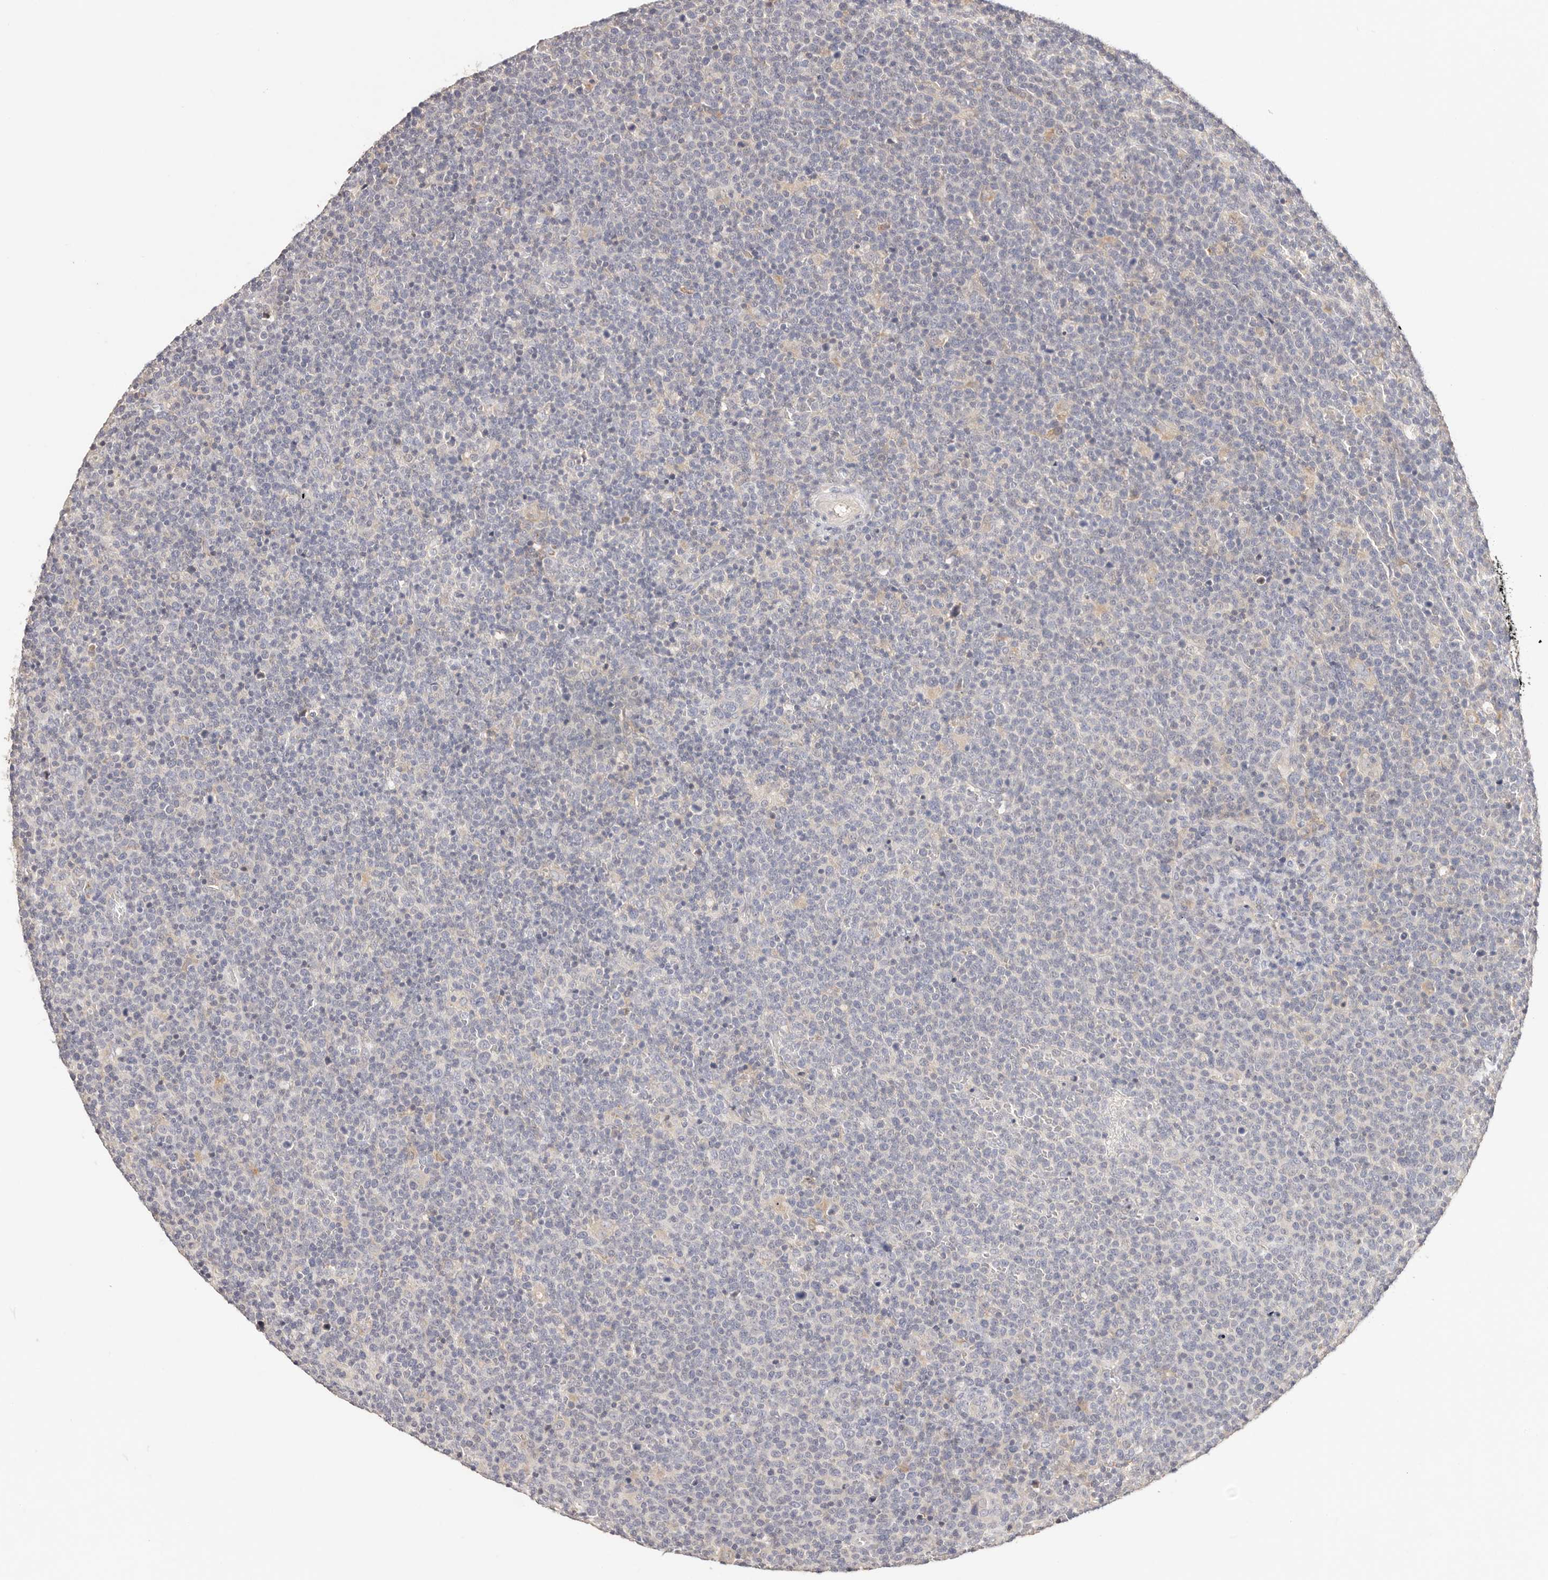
{"staining": {"intensity": "negative", "quantity": "none", "location": "none"}, "tissue": "lymphoma", "cell_type": "Tumor cells", "image_type": "cancer", "snomed": [{"axis": "morphology", "description": "Malignant lymphoma, non-Hodgkin's type, High grade"}, {"axis": "topography", "description": "Lymph node"}], "caption": "Tumor cells are negative for protein expression in human malignant lymphoma, non-Hodgkin's type (high-grade).", "gene": "CXADR", "patient": {"sex": "male", "age": 61}}